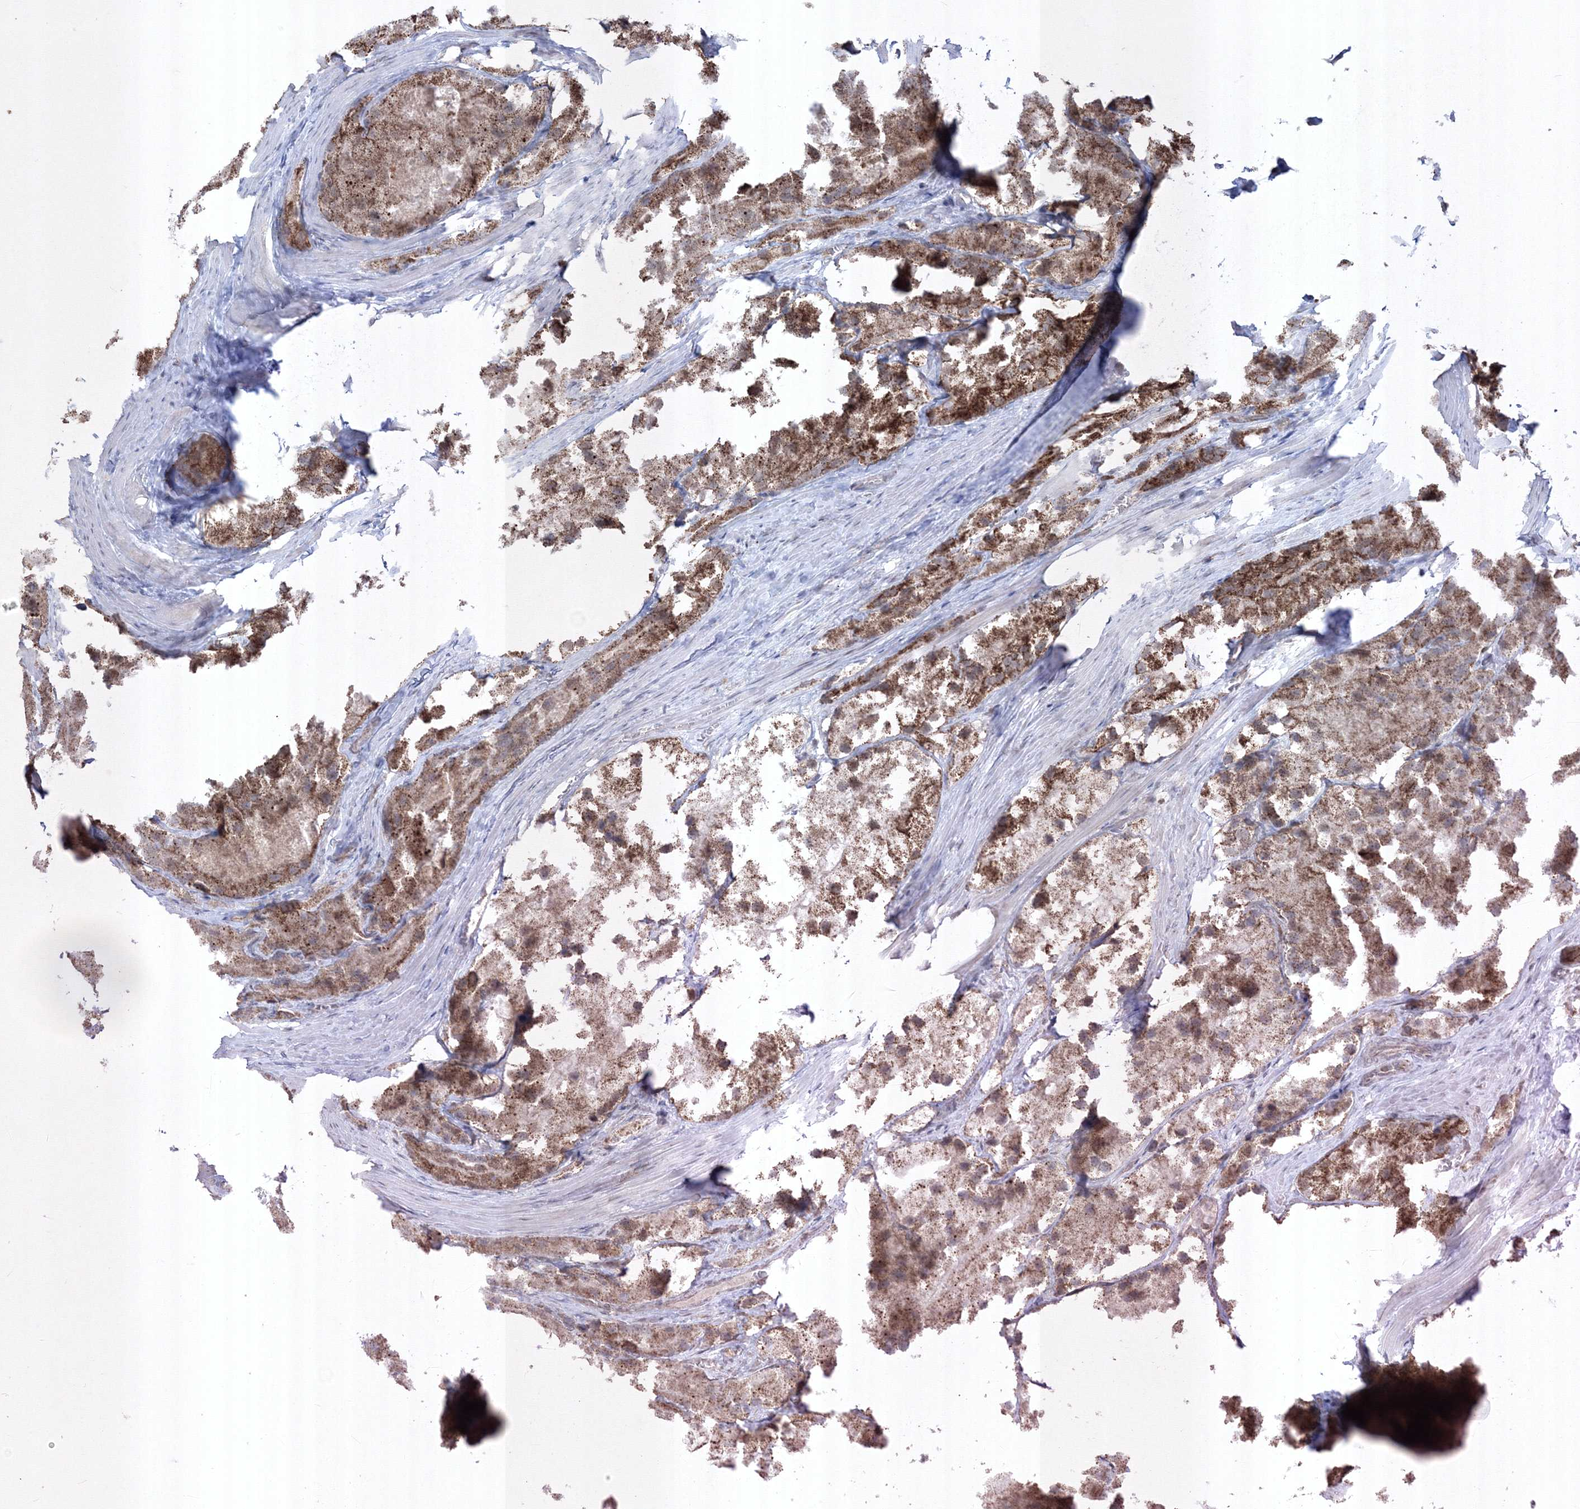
{"staining": {"intensity": "moderate", "quantity": ">75%", "location": "cytoplasmic/membranous"}, "tissue": "prostate cancer", "cell_type": "Tumor cells", "image_type": "cancer", "snomed": [{"axis": "morphology", "description": "Adenocarcinoma, Low grade"}, {"axis": "topography", "description": "Prostate"}], "caption": "DAB (3,3'-diaminobenzidine) immunohistochemical staining of human prostate cancer shows moderate cytoplasmic/membranous protein expression in about >75% of tumor cells.", "gene": "GRSF1", "patient": {"sex": "male", "age": 69}}